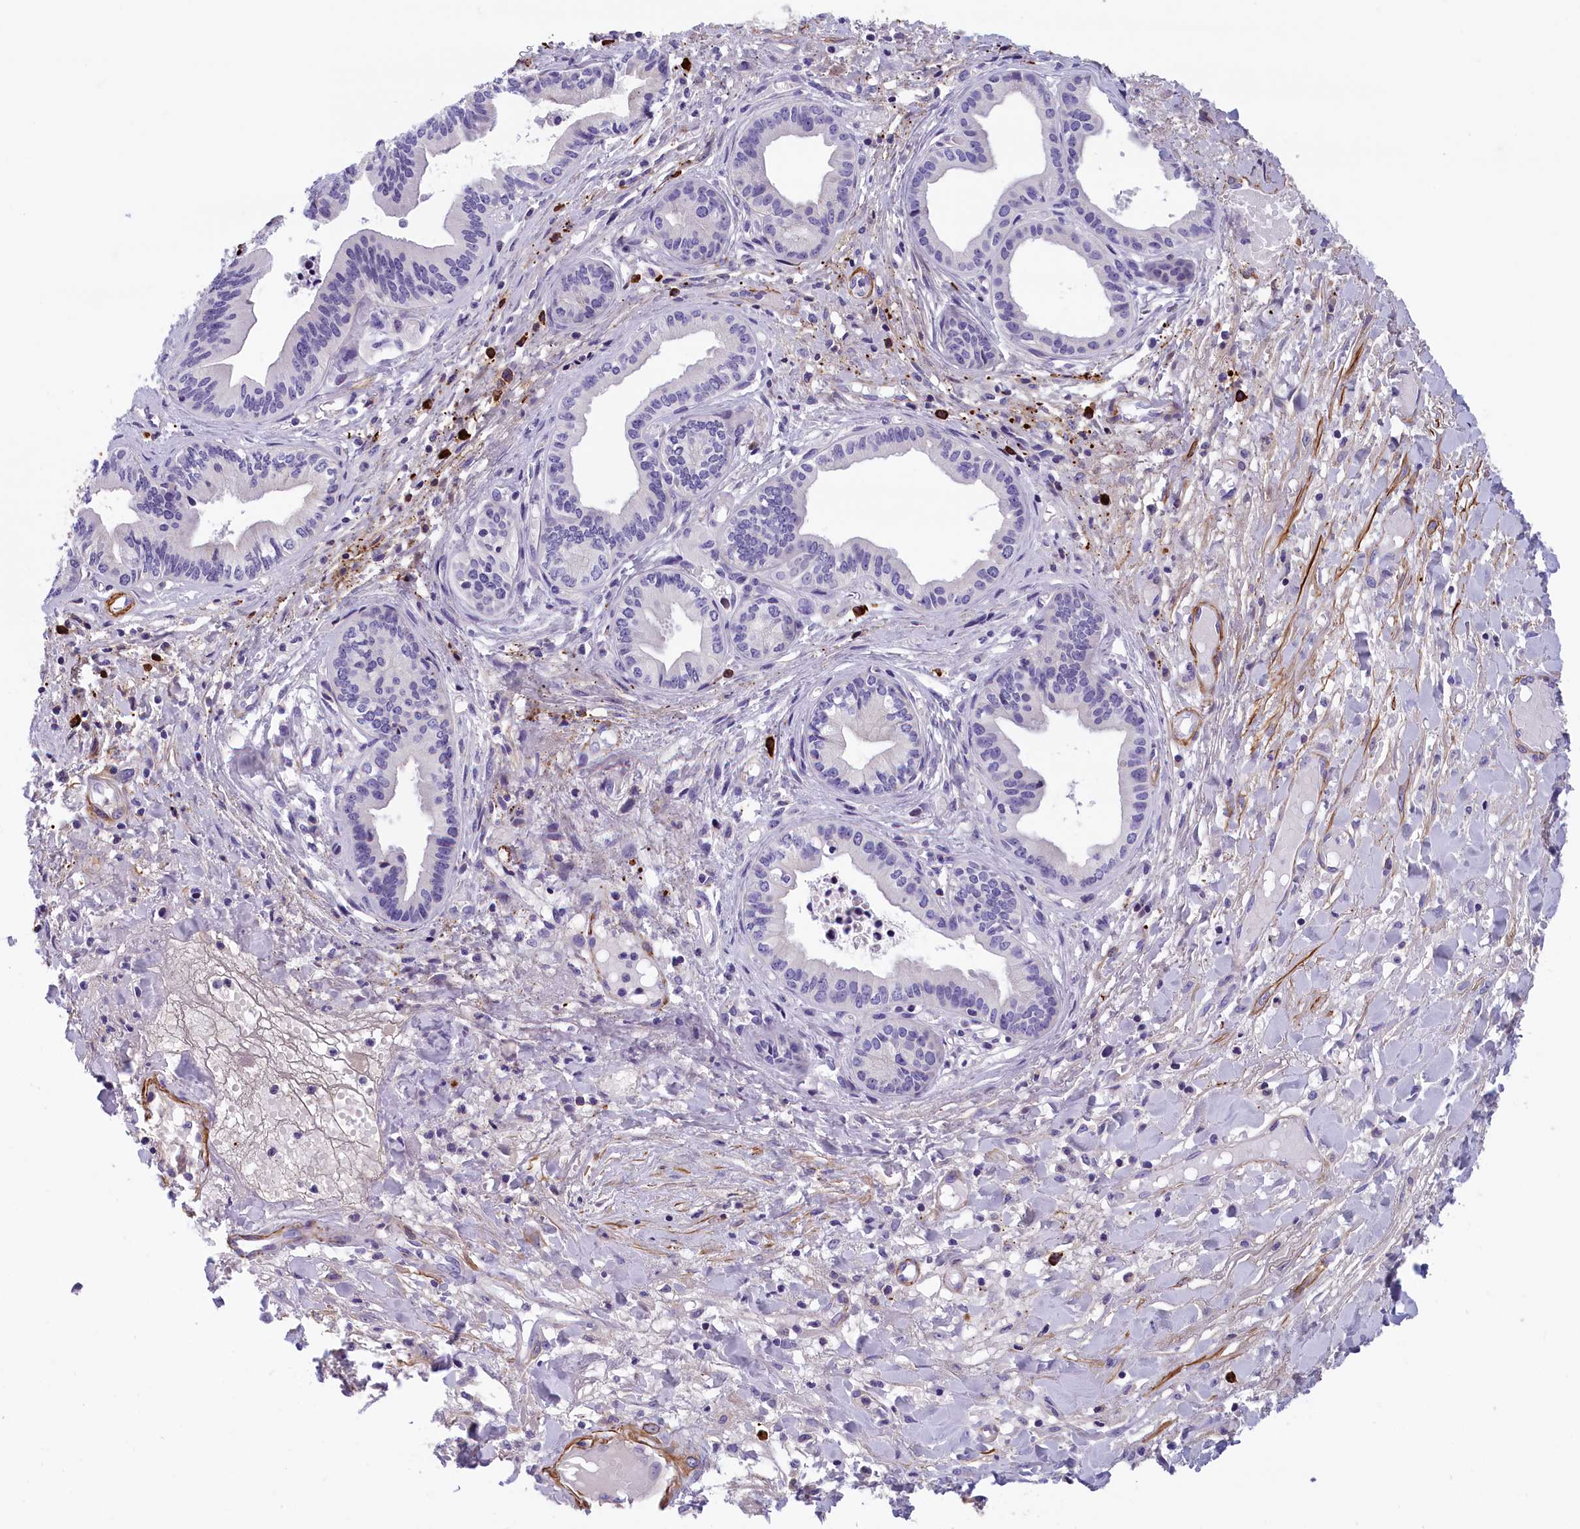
{"staining": {"intensity": "negative", "quantity": "none", "location": "none"}, "tissue": "pancreatic cancer", "cell_type": "Tumor cells", "image_type": "cancer", "snomed": [{"axis": "morphology", "description": "Adenocarcinoma, NOS"}, {"axis": "topography", "description": "Pancreas"}], "caption": "Immunohistochemistry of human pancreatic cancer shows no staining in tumor cells.", "gene": "BCL2L13", "patient": {"sex": "female", "age": 50}}